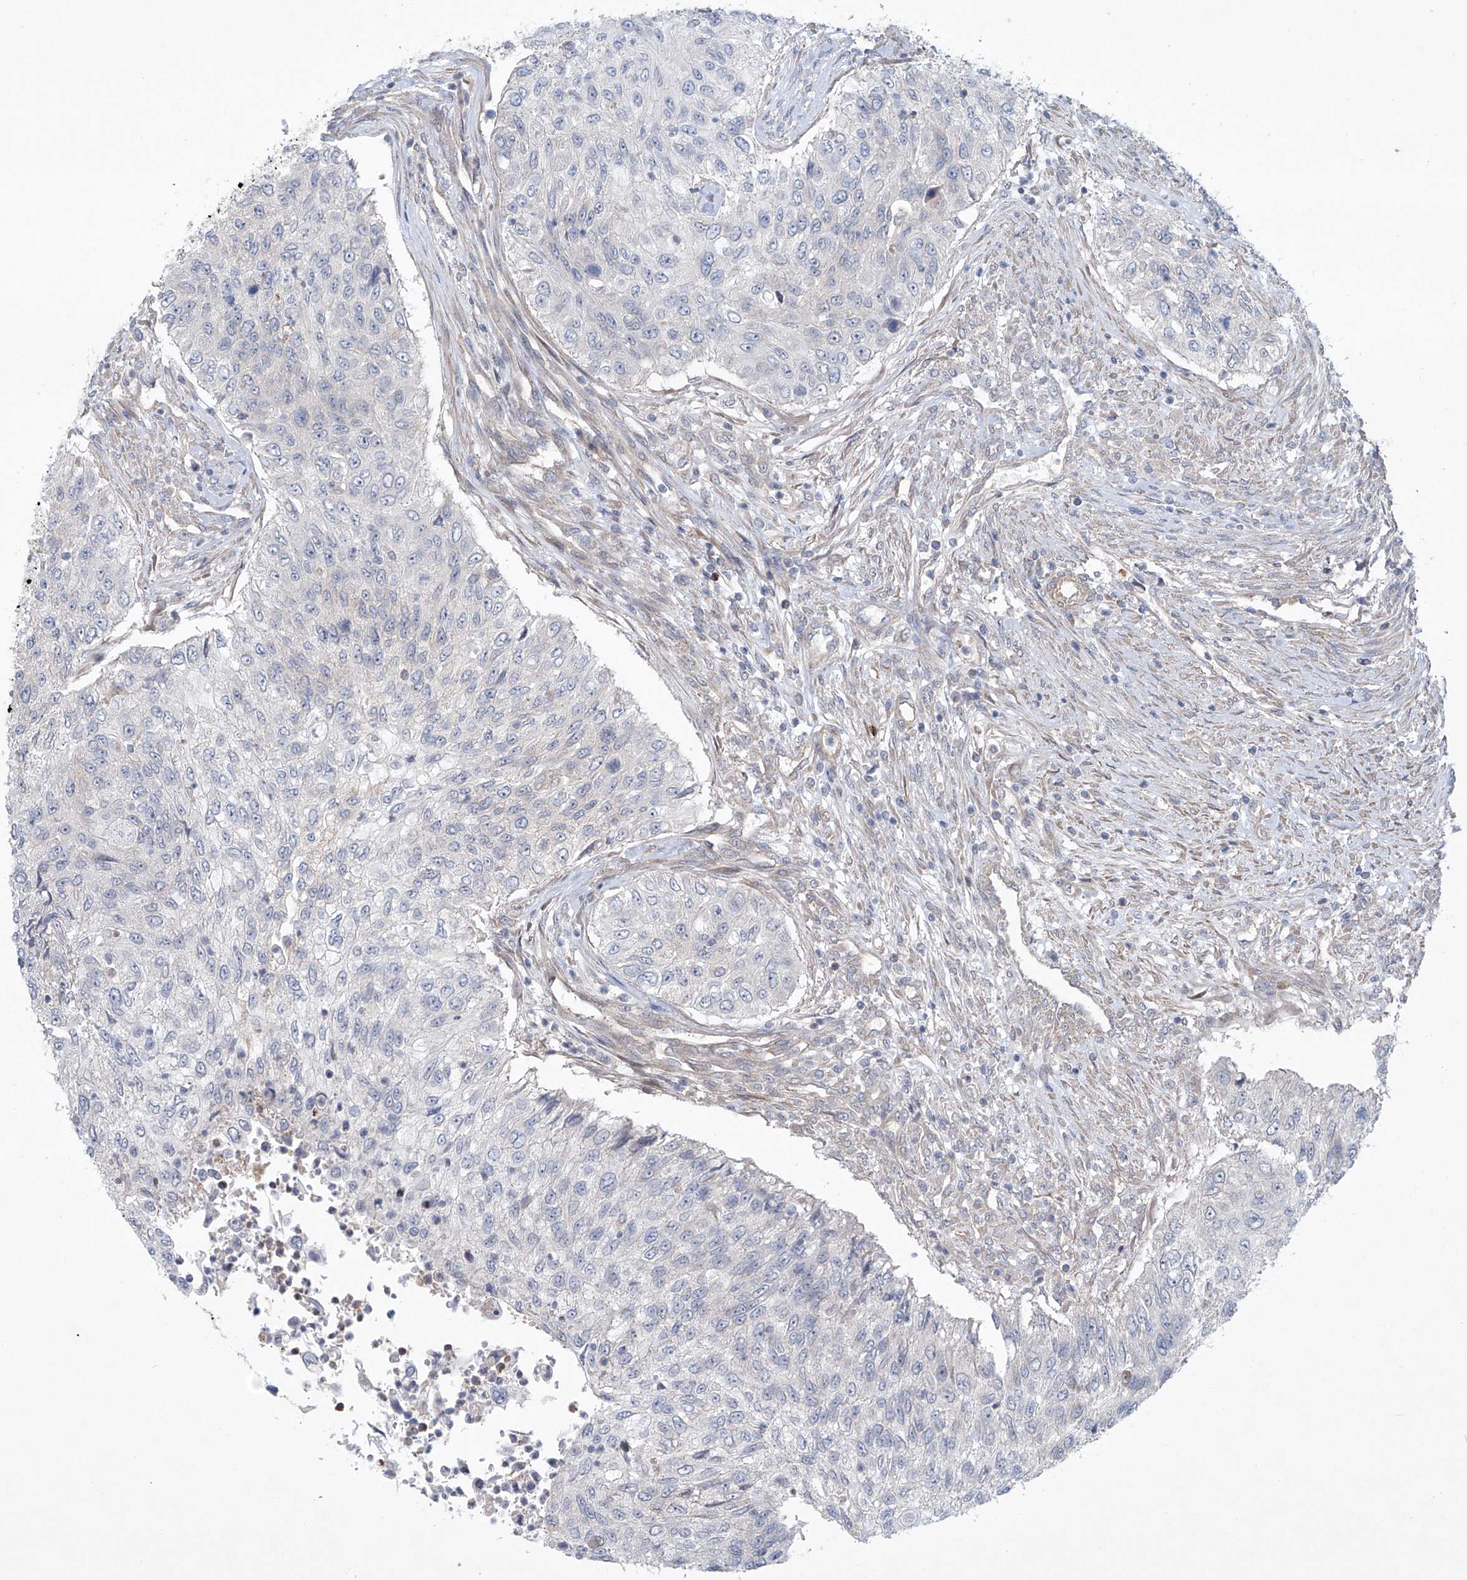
{"staining": {"intensity": "negative", "quantity": "none", "location": "none"}, "tissue": "urothelial cancer", "cell_type": "Tumor cells", "image_type": "cancer", "snomed": [{"axis": "morphology", "description": "Urothelial carcinoma, High grade"}, {"axis": "topography", "description": "Urinary bladder"}], "caption": "The photomicrograph exhibits no significant positivity in tumor cells of urothelial cancer.", "gene": "KLC4", "patient": {"sex": "female", "age": 60}}